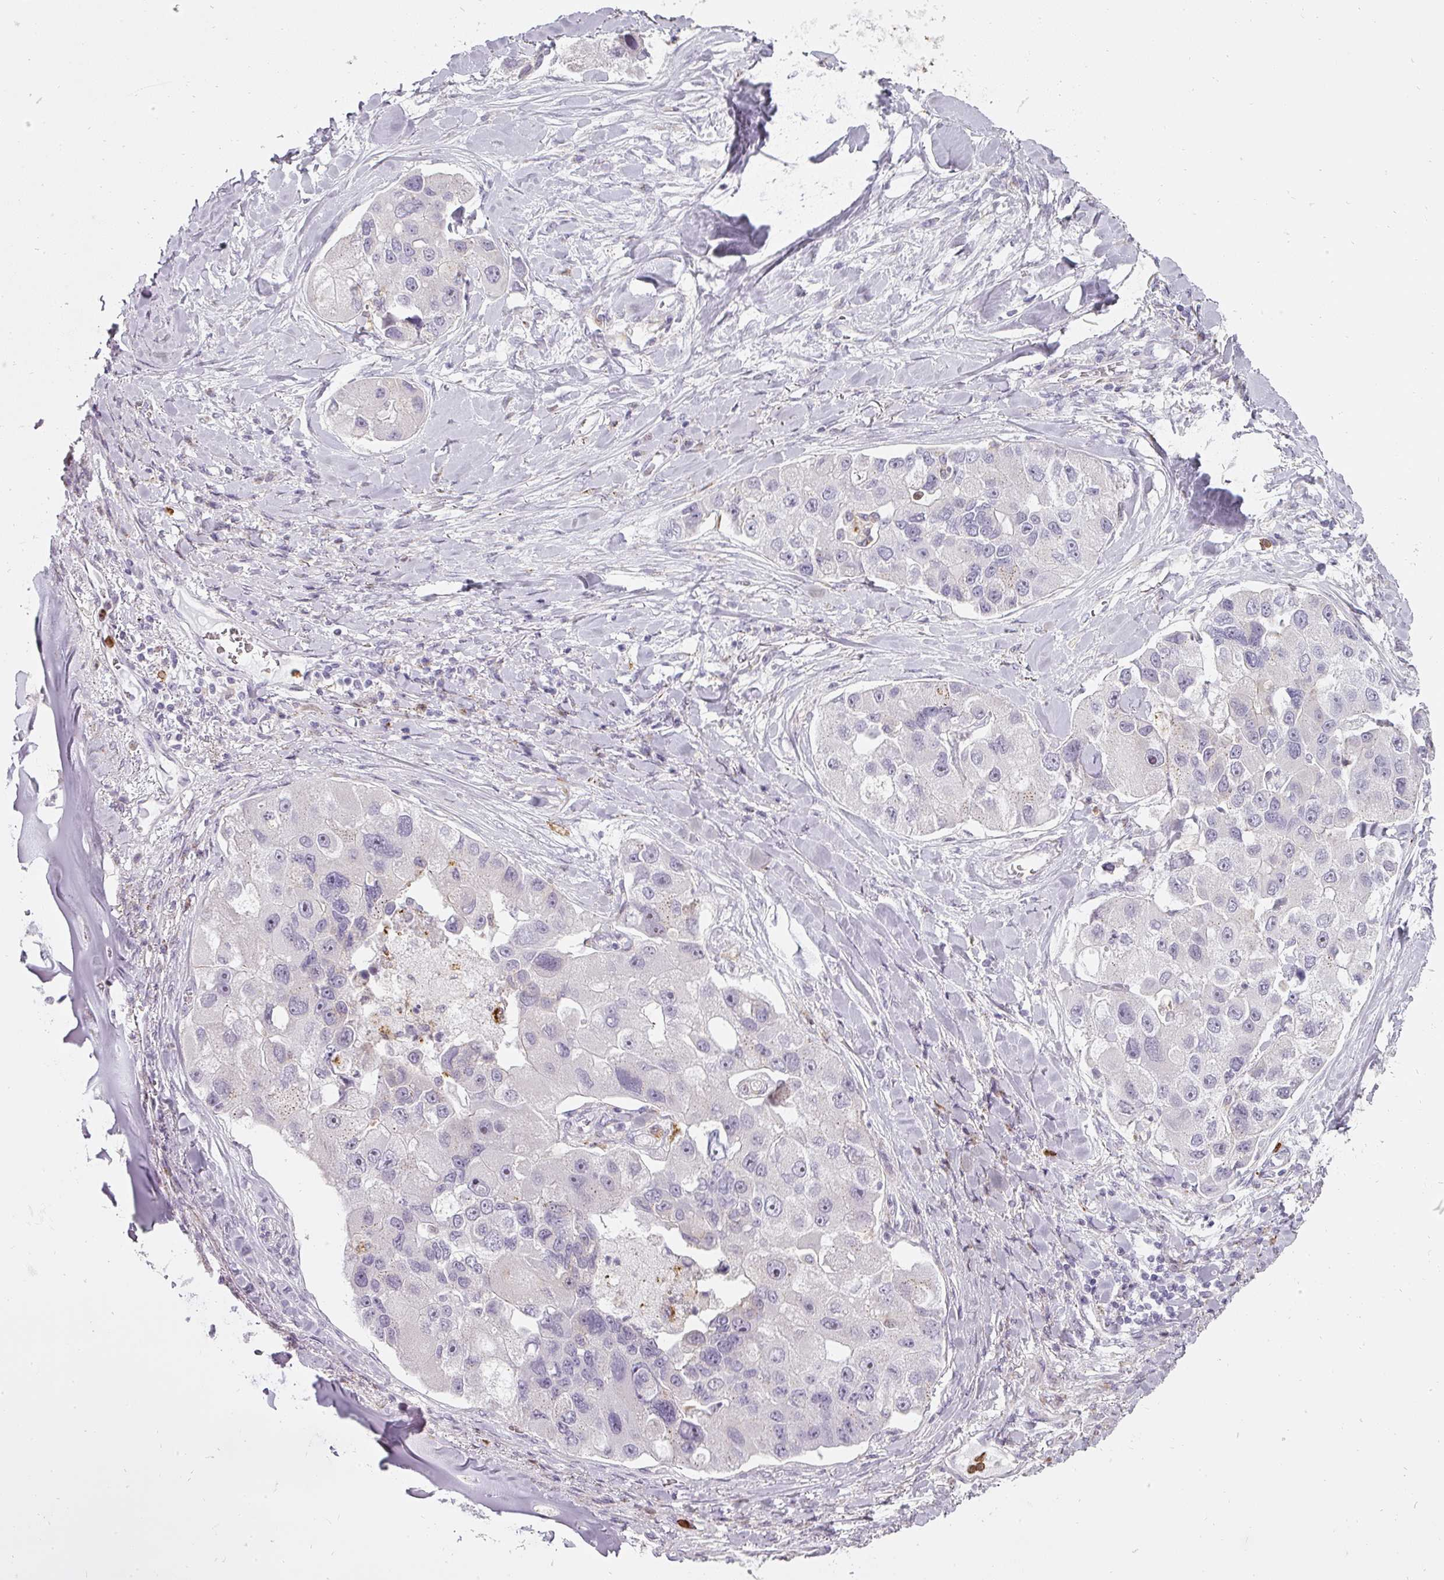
{"staining": {"intensity": "negative", "quantity": "none", "location": "none"}, "tissue": "lung cancer", "cell_type": "Tumor cells", "image_type": "cancer", "snomed": [{"axis": "morphology", "description": "Adenocarcinoma, NOS"}, {"axis": "topography", "description": "Lung"}], "caption": "Lung cancer (adenocarcinoma) was stained to show a protein in brown. There is no significant expression in tumor cells.", "gene": "BIK", "patient": {"sex": "female", "age": 54}}